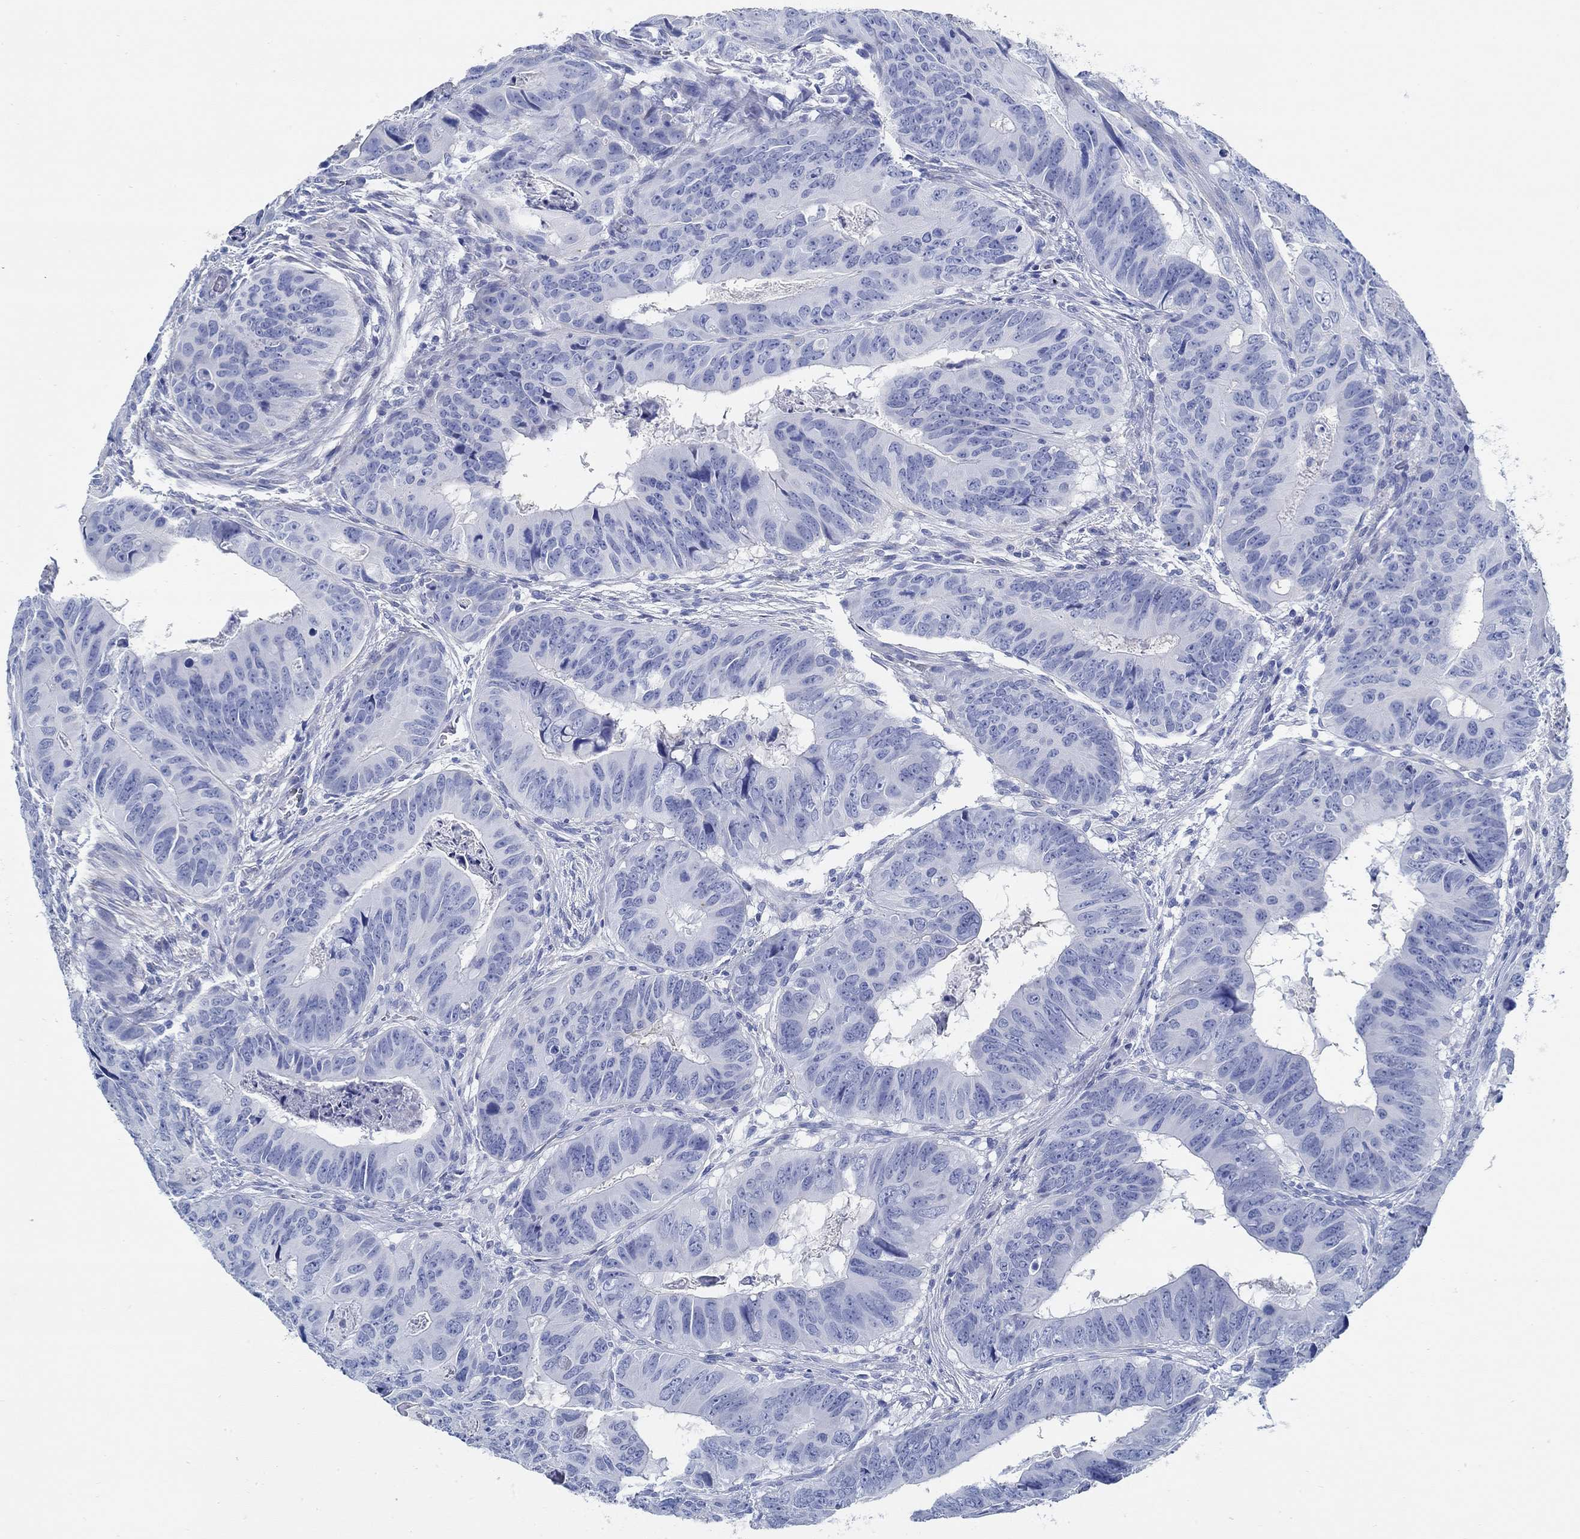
{"staining": {"intensity": "negative", "quantity": "none", "location": "none"}, "tissue": "colorectal cancer", "cell_type": "Tumor cells", "image_type": "cancer", "snomed": [{"axis": "morphology", "description": "Adenocarcinoma, NOS"}, {"axis": "topography", "description": "Colon"}], "caption": "A high-resolution histopathology image shows immunohistochemistry (IHC) staining of colorectal adenocarcinoma, which exhibits no significant positivity in tumor cells.", "gene": "SLC45A1", "patient": {"sex": "male", "age": 79}}